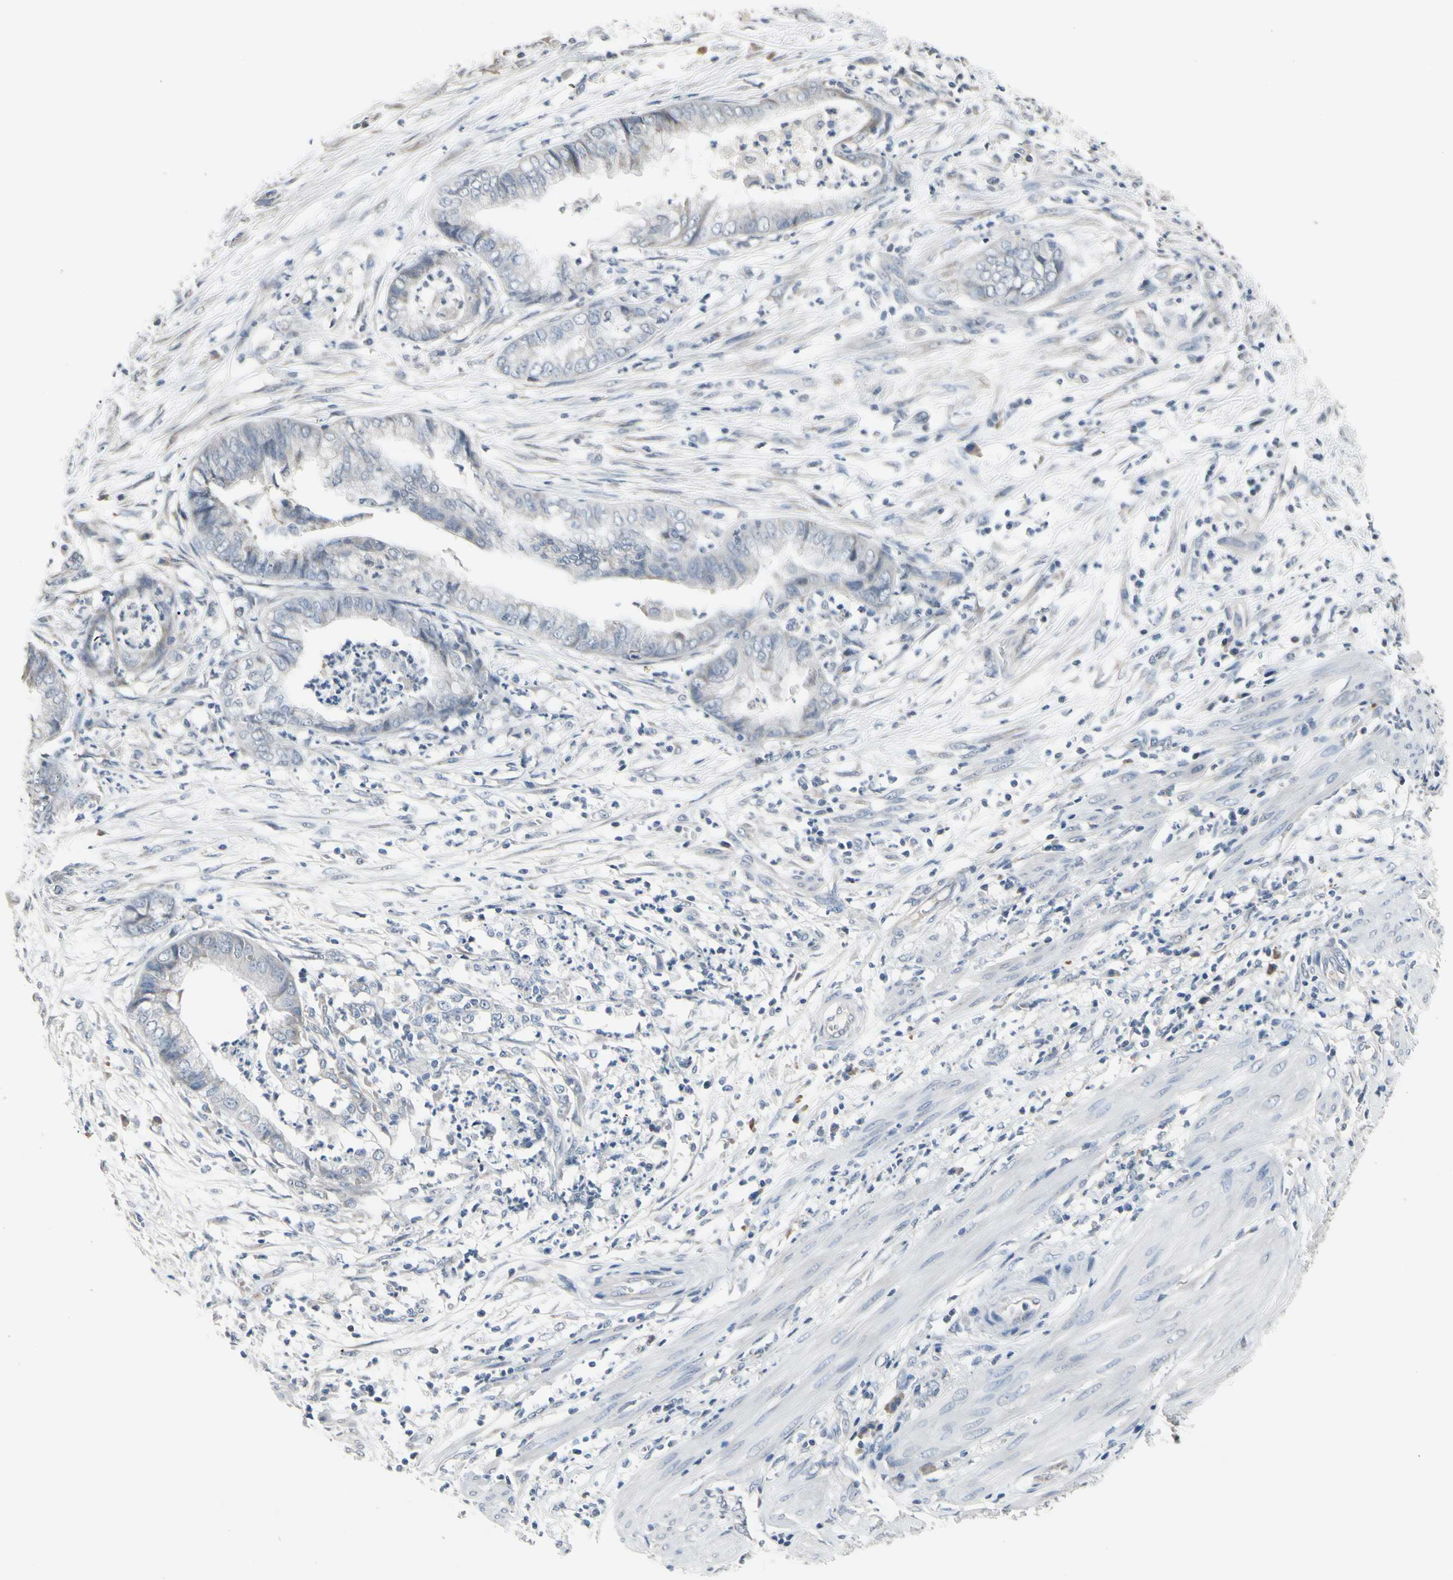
{"staining": {"intensity": "weak", "quantity": "<25%", "location": "cytoplasmic/membranous"}, "tissue": "endometrial cancer", "cell_type": "Tumor cells", "image_type": "cancer", "snomed": [{"axis": "morphology", "description": "Necrosis, NOS"}, {"axis": "morphology", "description": "Adenocarcinoma, NOS"}, {"axis": "topography", "description": "Endometrium"}], "caption": "Immunohistochemistry of human adenocarcinoma (endometrial) displays no positivity in tumor cells.", "gene": "SV2A", "patient": {"sex": "female", "age": 79}}